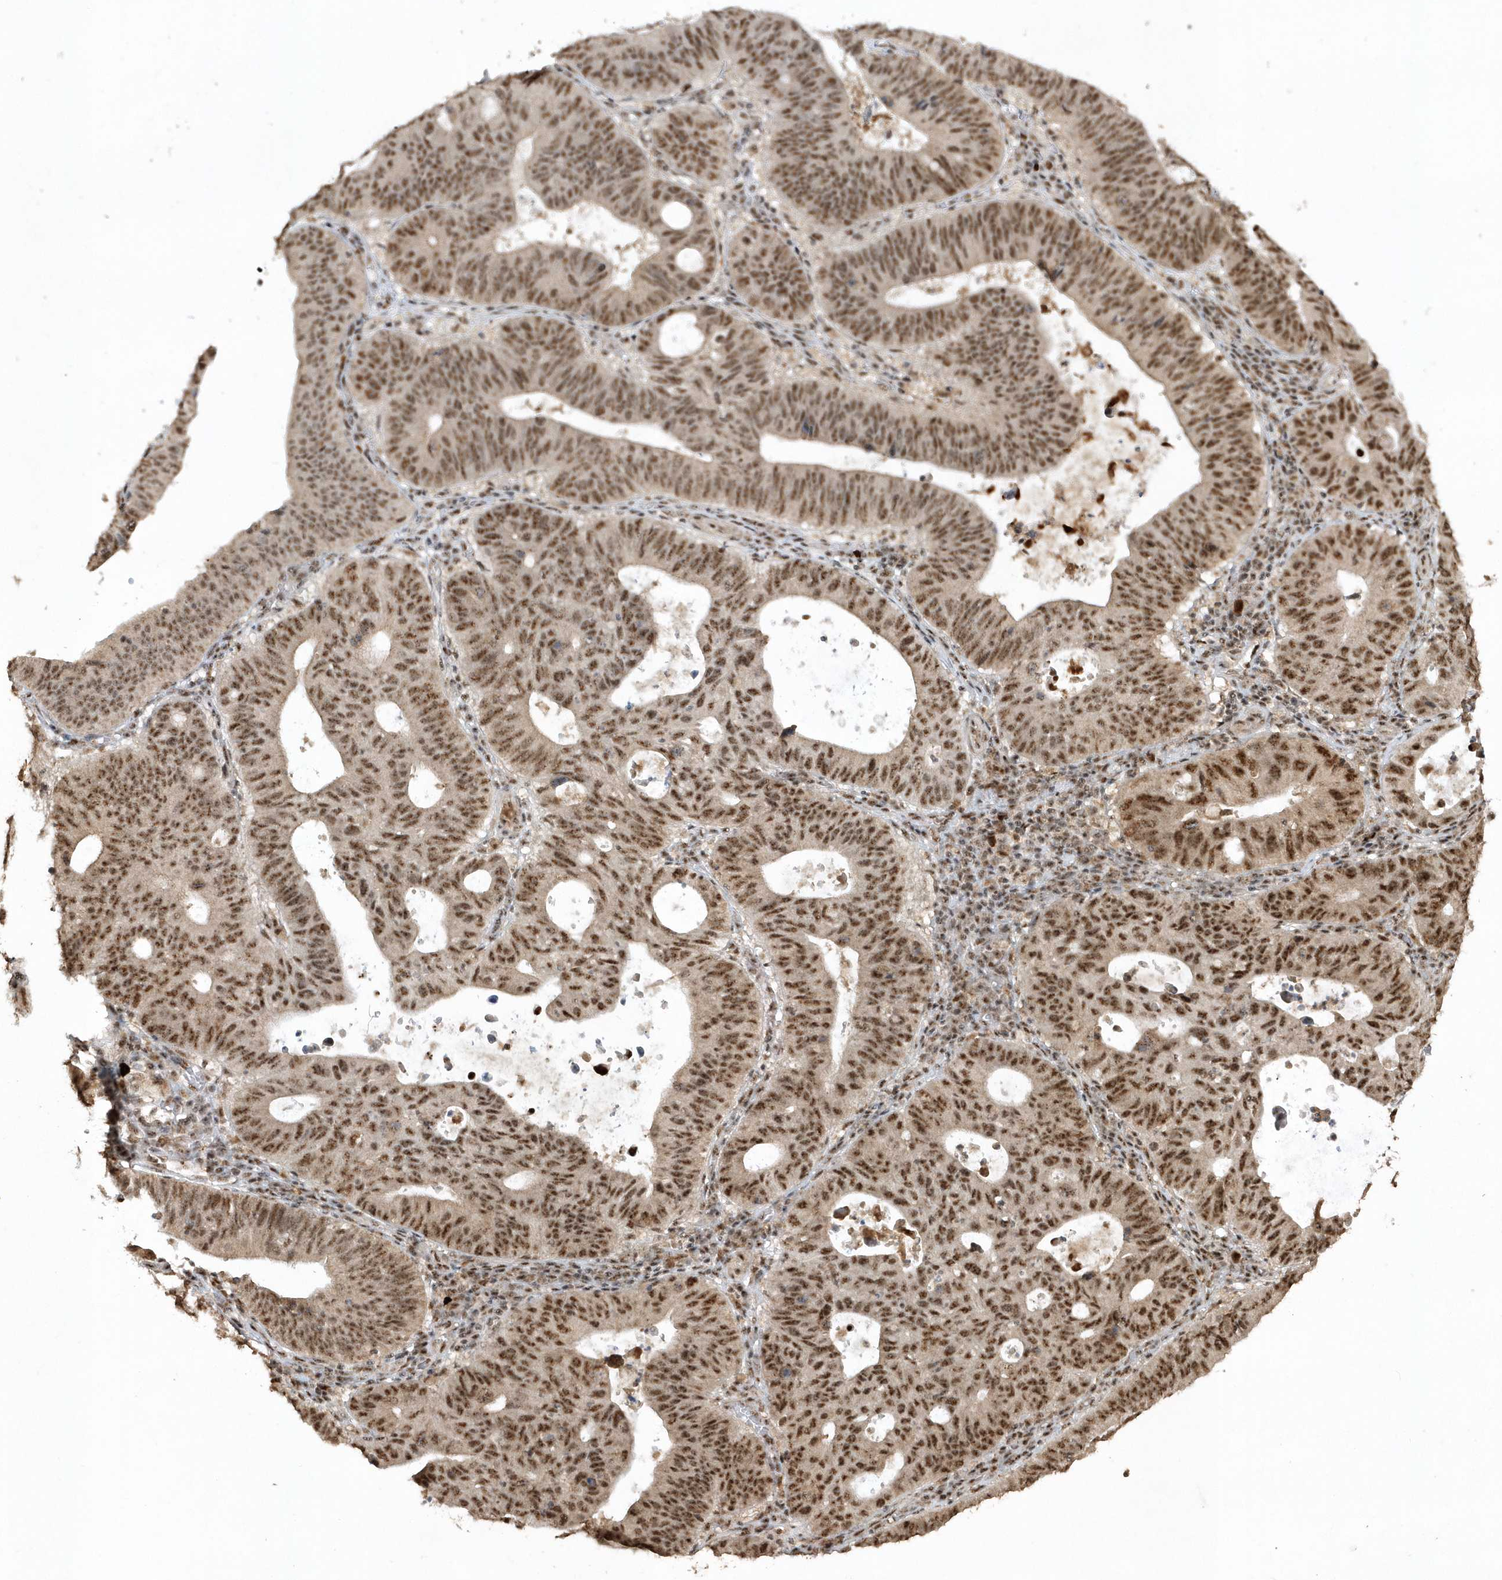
{"staining": {"intensity": "moderate", "quantity": ">75%", "location": "nuclear"}, "tissue": "stomach cancer", "cell_type": "Tumor cells", "image_type": "cancer", "snomed": [{"axis": "morphology", "description": "Adenocarcinoma, NOS"}, {"axis": "topography", "description": "Stomach"}], "caption": "This is an image of IHC staining of stomach adenocarcinoma, which shows moderate positivity in the nuclear of tumor cells.", "gene": "POLR3B", "patient": {"sex": "male", "age": 59}}